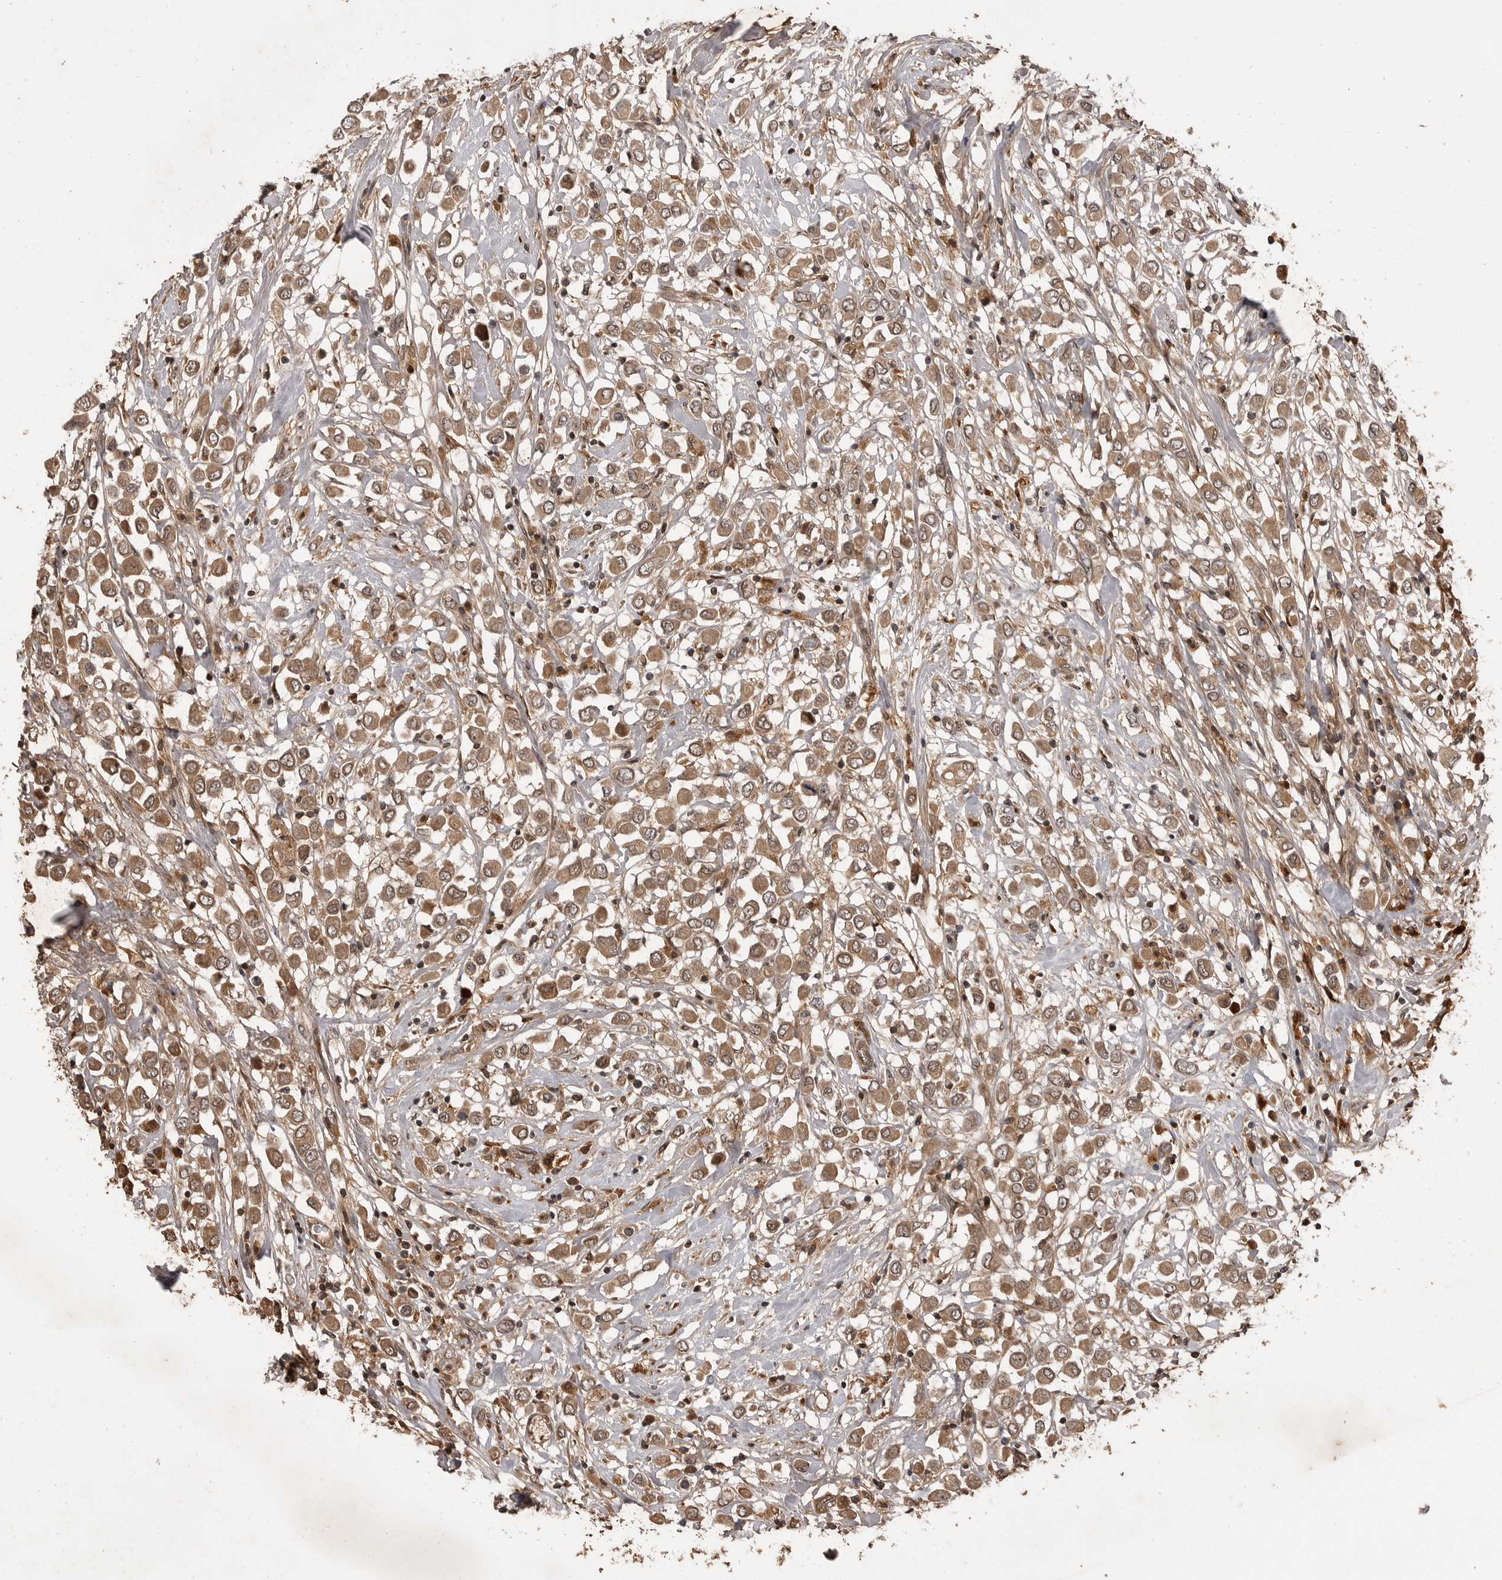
{"staining": {"intensity": "moderate", "quantity": ">75%", "location": "cytoplasmic/membranous"}, "tissue": "breast cancer", "cell_type": "Tumor cells", "image_type": "cancer", "snomed": [{"axis": "morphology", "description": "Duct carcinoma"}, {"axis": "topography", "description": "Breast"}], "caption": "The immunohistochemical stain shows moderate cytoplasmic/membranous expression in tumor cells of breast cancer tissue.", "gene": "AKAP7", "patient": {"sex": "female", "age": 61}}